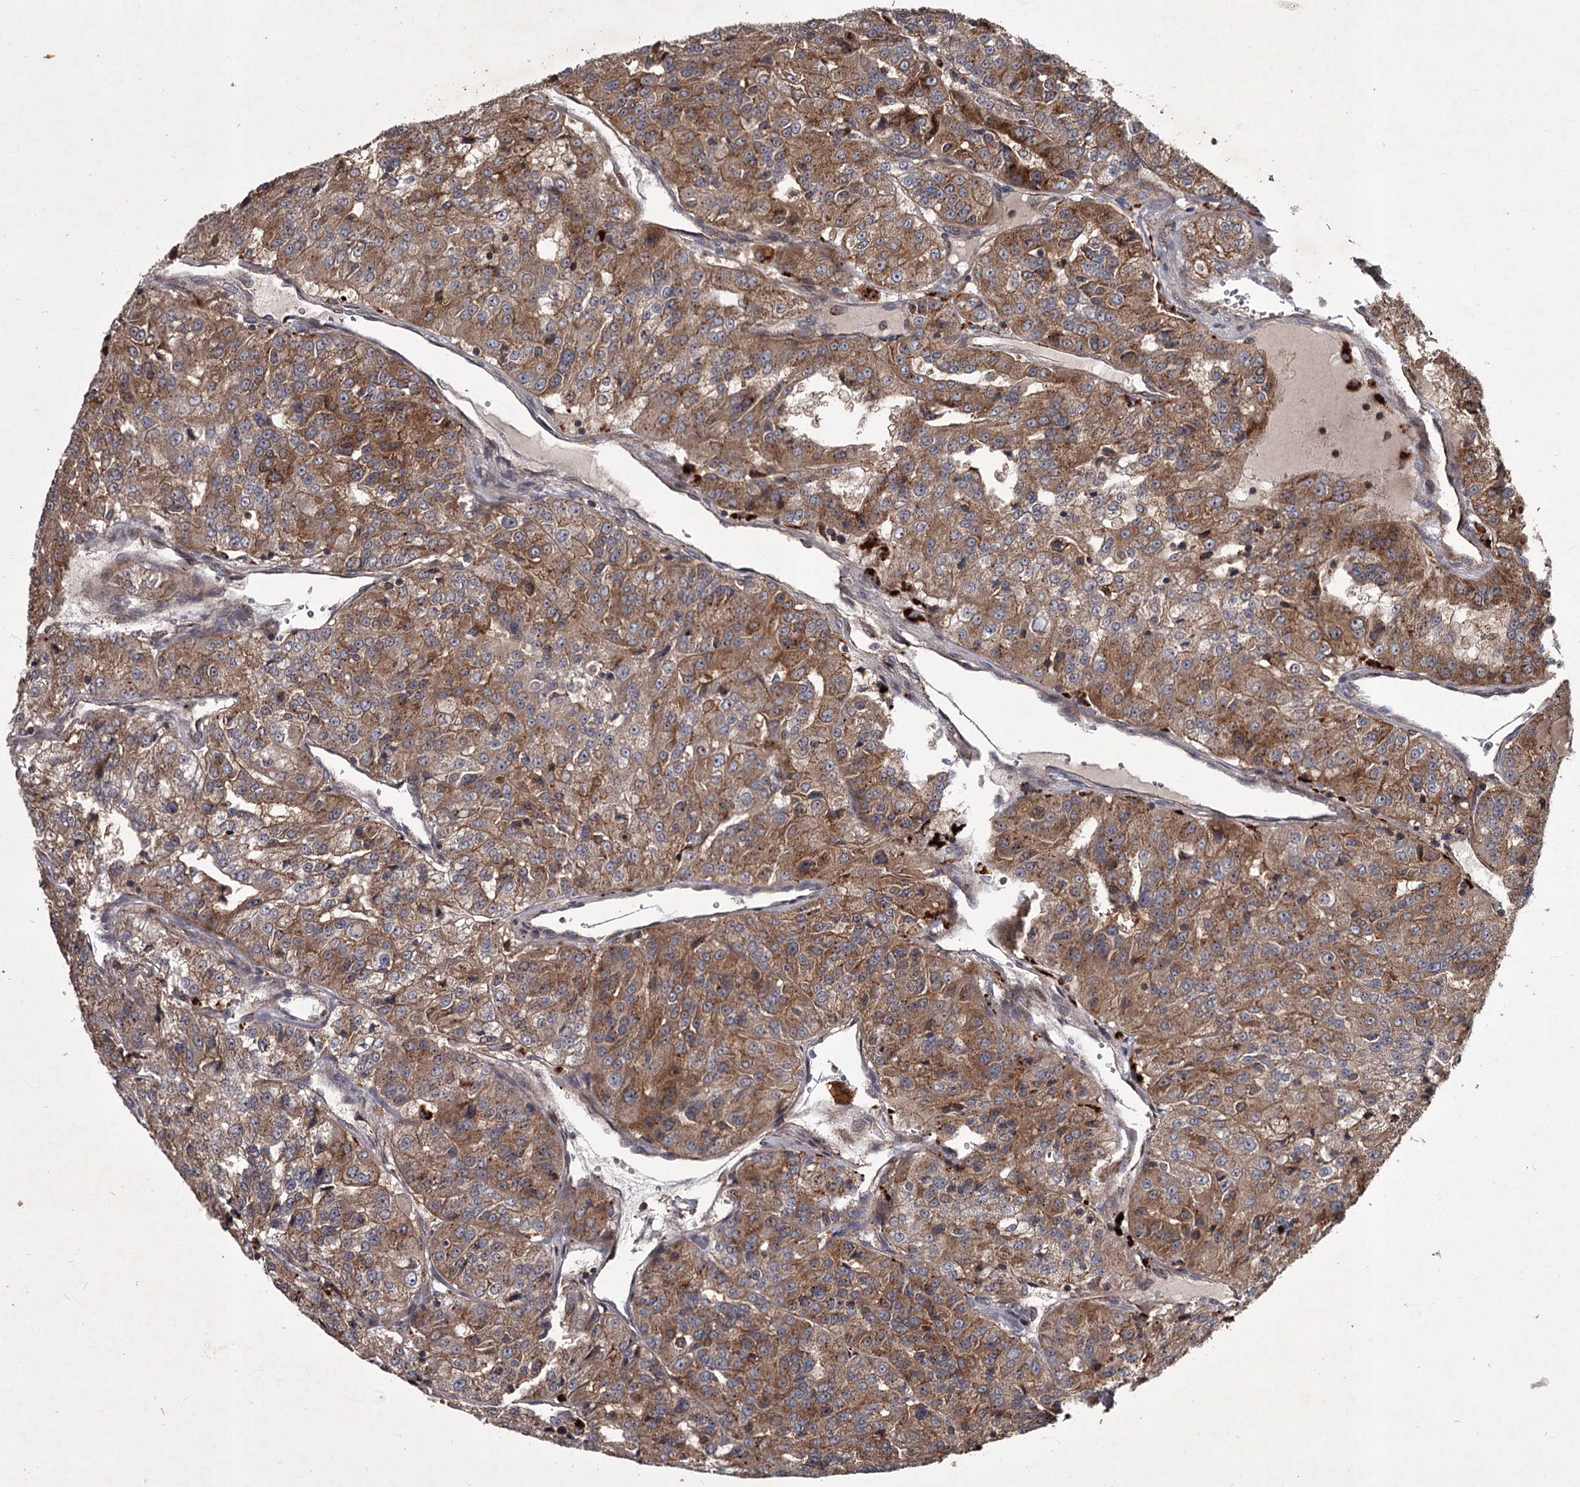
{"staining": {"intensity": "moderate", "quantity": ">75%", "location": "cytoplasmic/membranous"}, "tissue": "renal cancer", "cell_type": "Tumor cells", "image_type": "cancer", "snomed": [{"axis": "morphology", "description": "Adenocarcinoma, NOS"}, {"axis": "topography", "description": "Kidney"}], "caption": "A photomicrograph of human adenocarcinoma (renal) stained for a protein demonstrates moderate cytoplasmic/membranous brown staining in tumor cells.", "gene": "UNC93B1", "patient": {"sex": "female", "age": 63}}